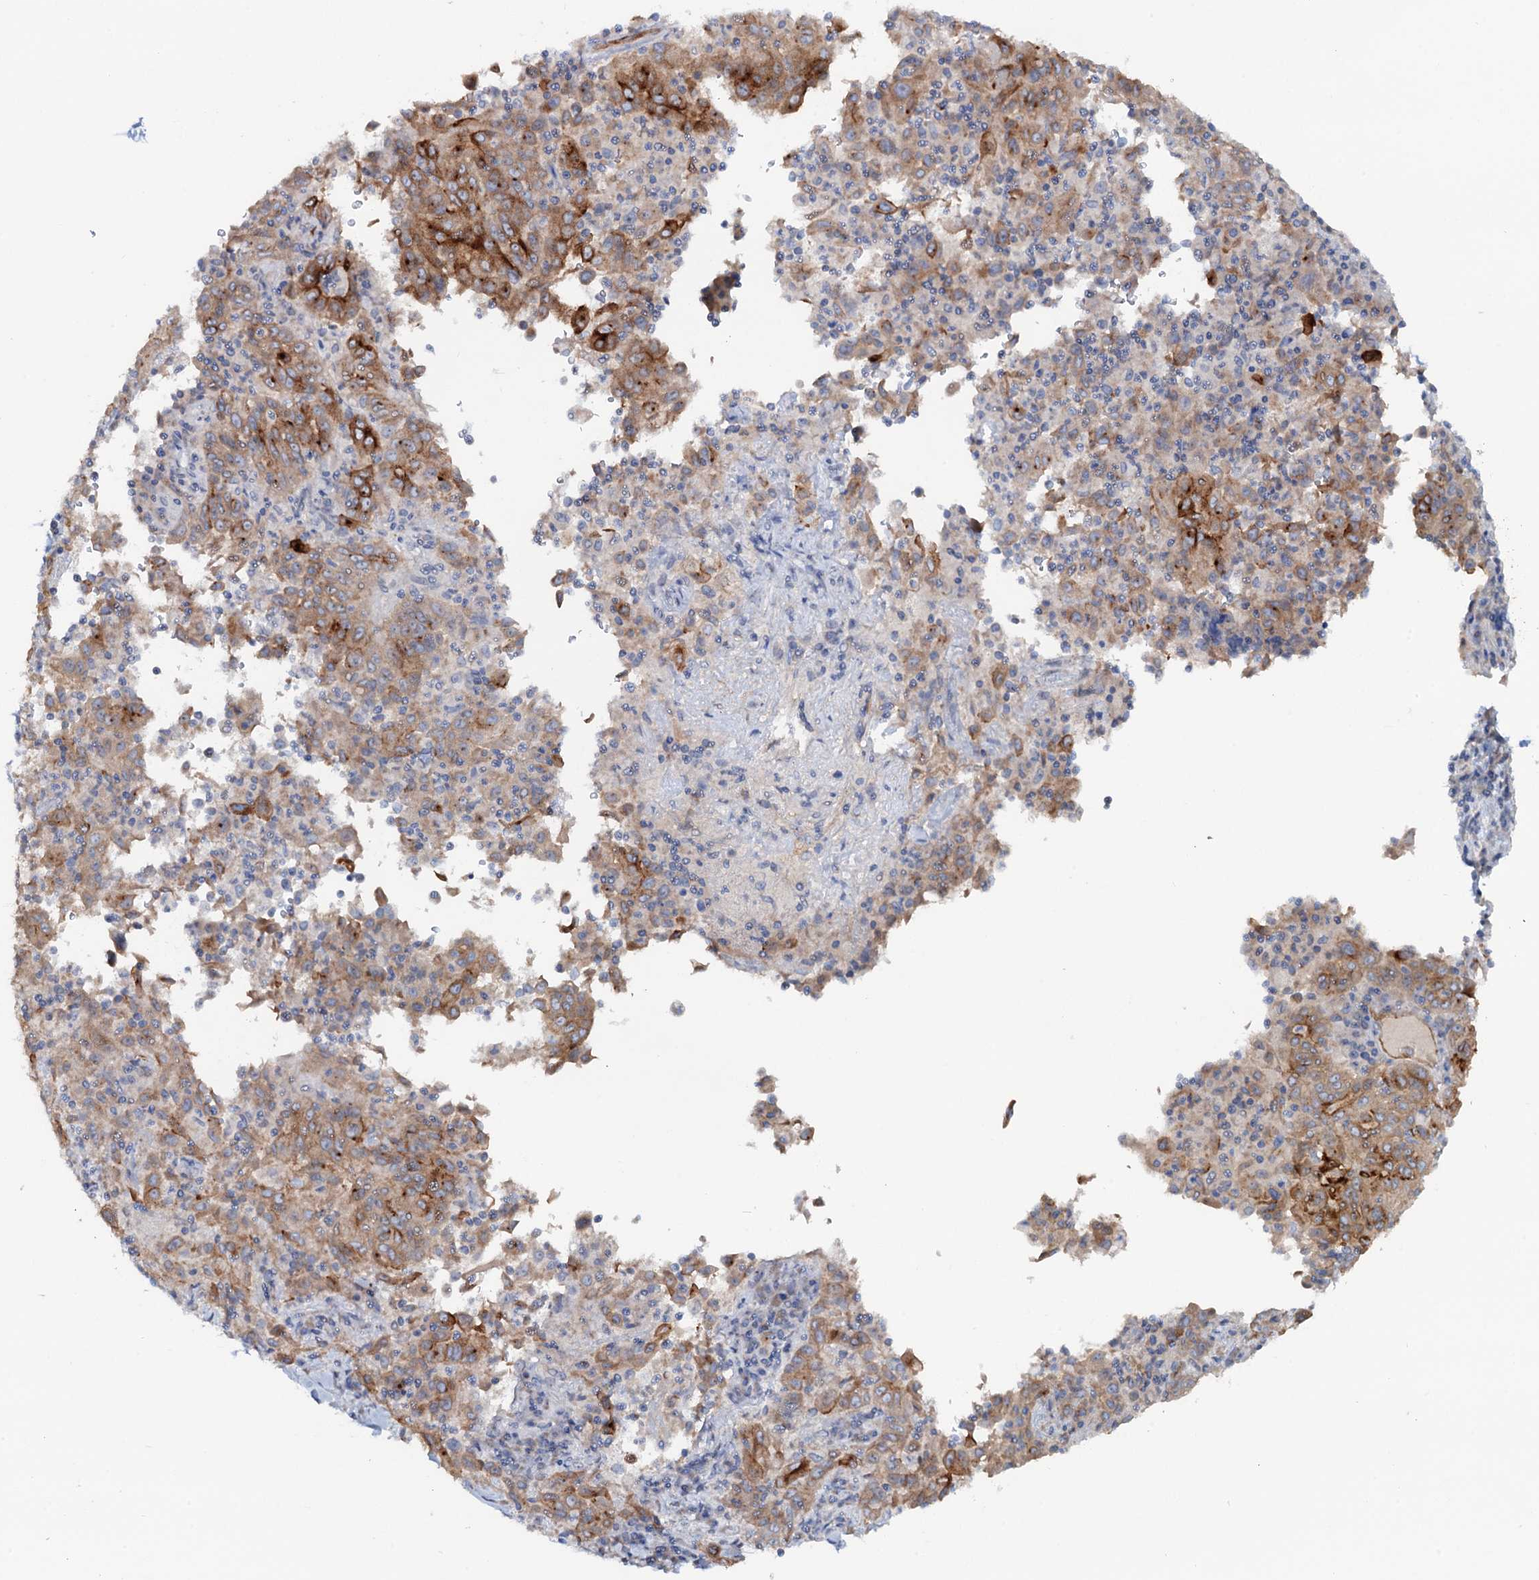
{"staining": {"intensity": "moderate", "quantity": ">75%", "location": "cytoplasmic/membranous"}, "tissue": "pancreatic cancer", "cell_type": "Tumor cells", "image_type": "cancer", "snomed": [{"axis": "morphology", "description": "Adenocarcinoma, NOS"}, {"axis": "topography", "description": "Pancreas"}], "caption": "A micrograph of human pancreatic adenocarcinoma stained for a protein exhibits moderate cytoplasmic/membranous brown staining in tumor cells.", "gene": "PLLP", "patient": {"sex": "male", "age": 63}}